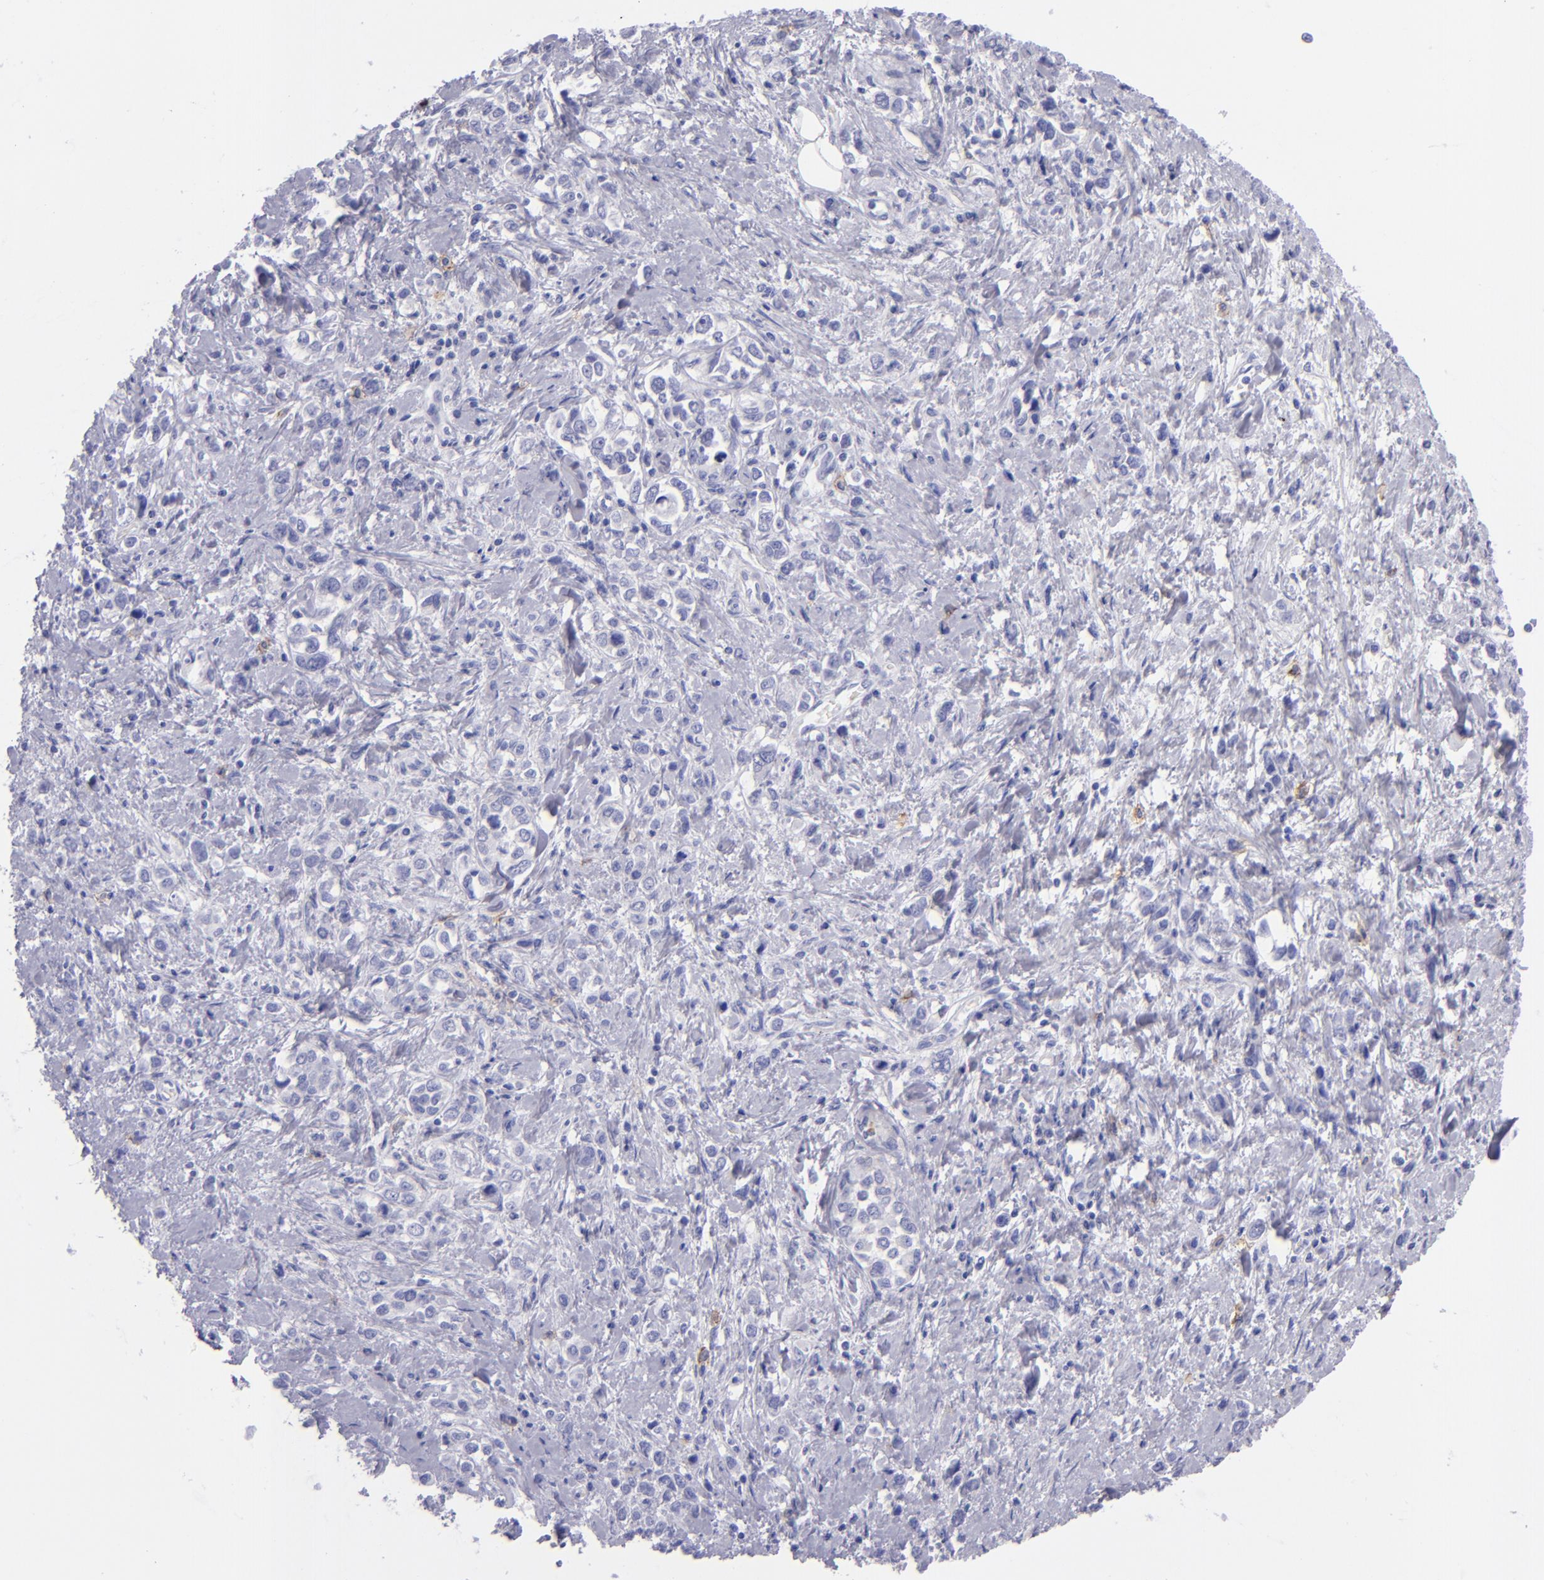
{"staining": {"intensity": "negative", "quantity": "none", "location": "none"}, "tissue": "stomach cancer", "cell_type": "Tumor cells", "image_type": "cancer", "snomed": [{"axis": "morphology", "description": "Adenocarcinoma, NOS"}, {"axis": "topography", "description": "Stomach, upper"}], "caption": "IHC photomicrograph of stomach cancer stained for a protein (brown), which displays no expression in tumor cells. (DAB (3,3'-diaminobenzidine) immunohistochemistry (IHC) visualized using brightfield microscopy, high magnification).", "gene": "CD82", "patient": {"sex": "male", "age": 76}}